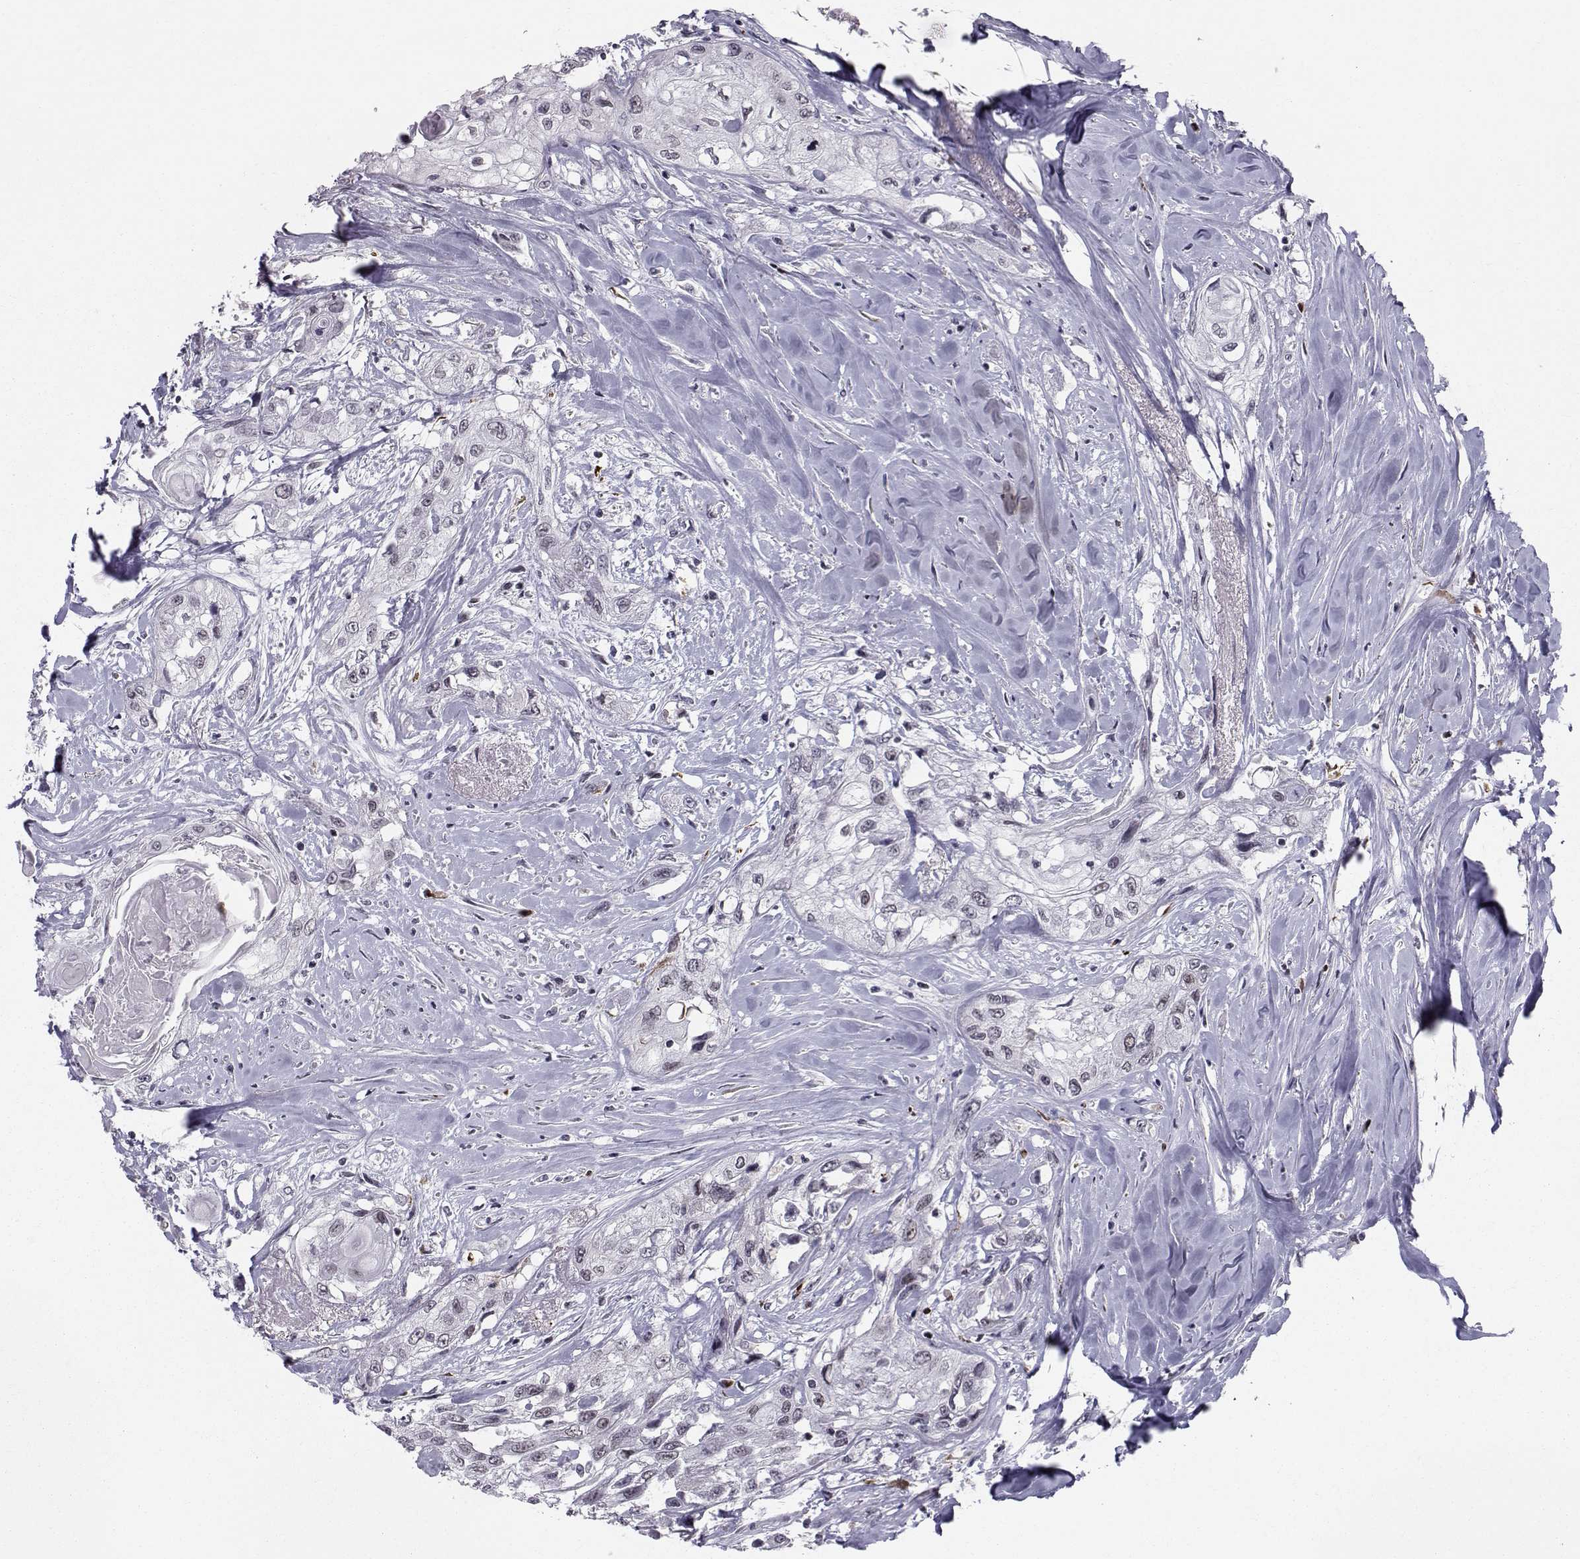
{"staining": {"intensity": "negative", "quantity": "none", "location": "none"}, "tissue": "head and neck cancer", "cell_type": "Tumor cells", "image_type": "cancer", "snomed": [{"axis": "morphology", "description": "Normal tissue, NOS"}, {"axis": "morphology", "description": "Squamous cell carcinoma, NOS"}, {"axis": "topography", "description": "Oral tissue"}, {"axis": "topography", "description": "Peripheral nerve tissue"}, {"axis": "topography", "description": "Head-Neck"}], "caption": "High magnification brightfield microscopy of head and neck cancer (squamous cell carcinoma) stained with DAB (3,3'-diaminobenzidine) (brown) and counterstained with hematoxylin (blue): tumor cells show no significant staining.", "gene": "MARCHF4", "patient": {"sex": "female", "age": 59}}